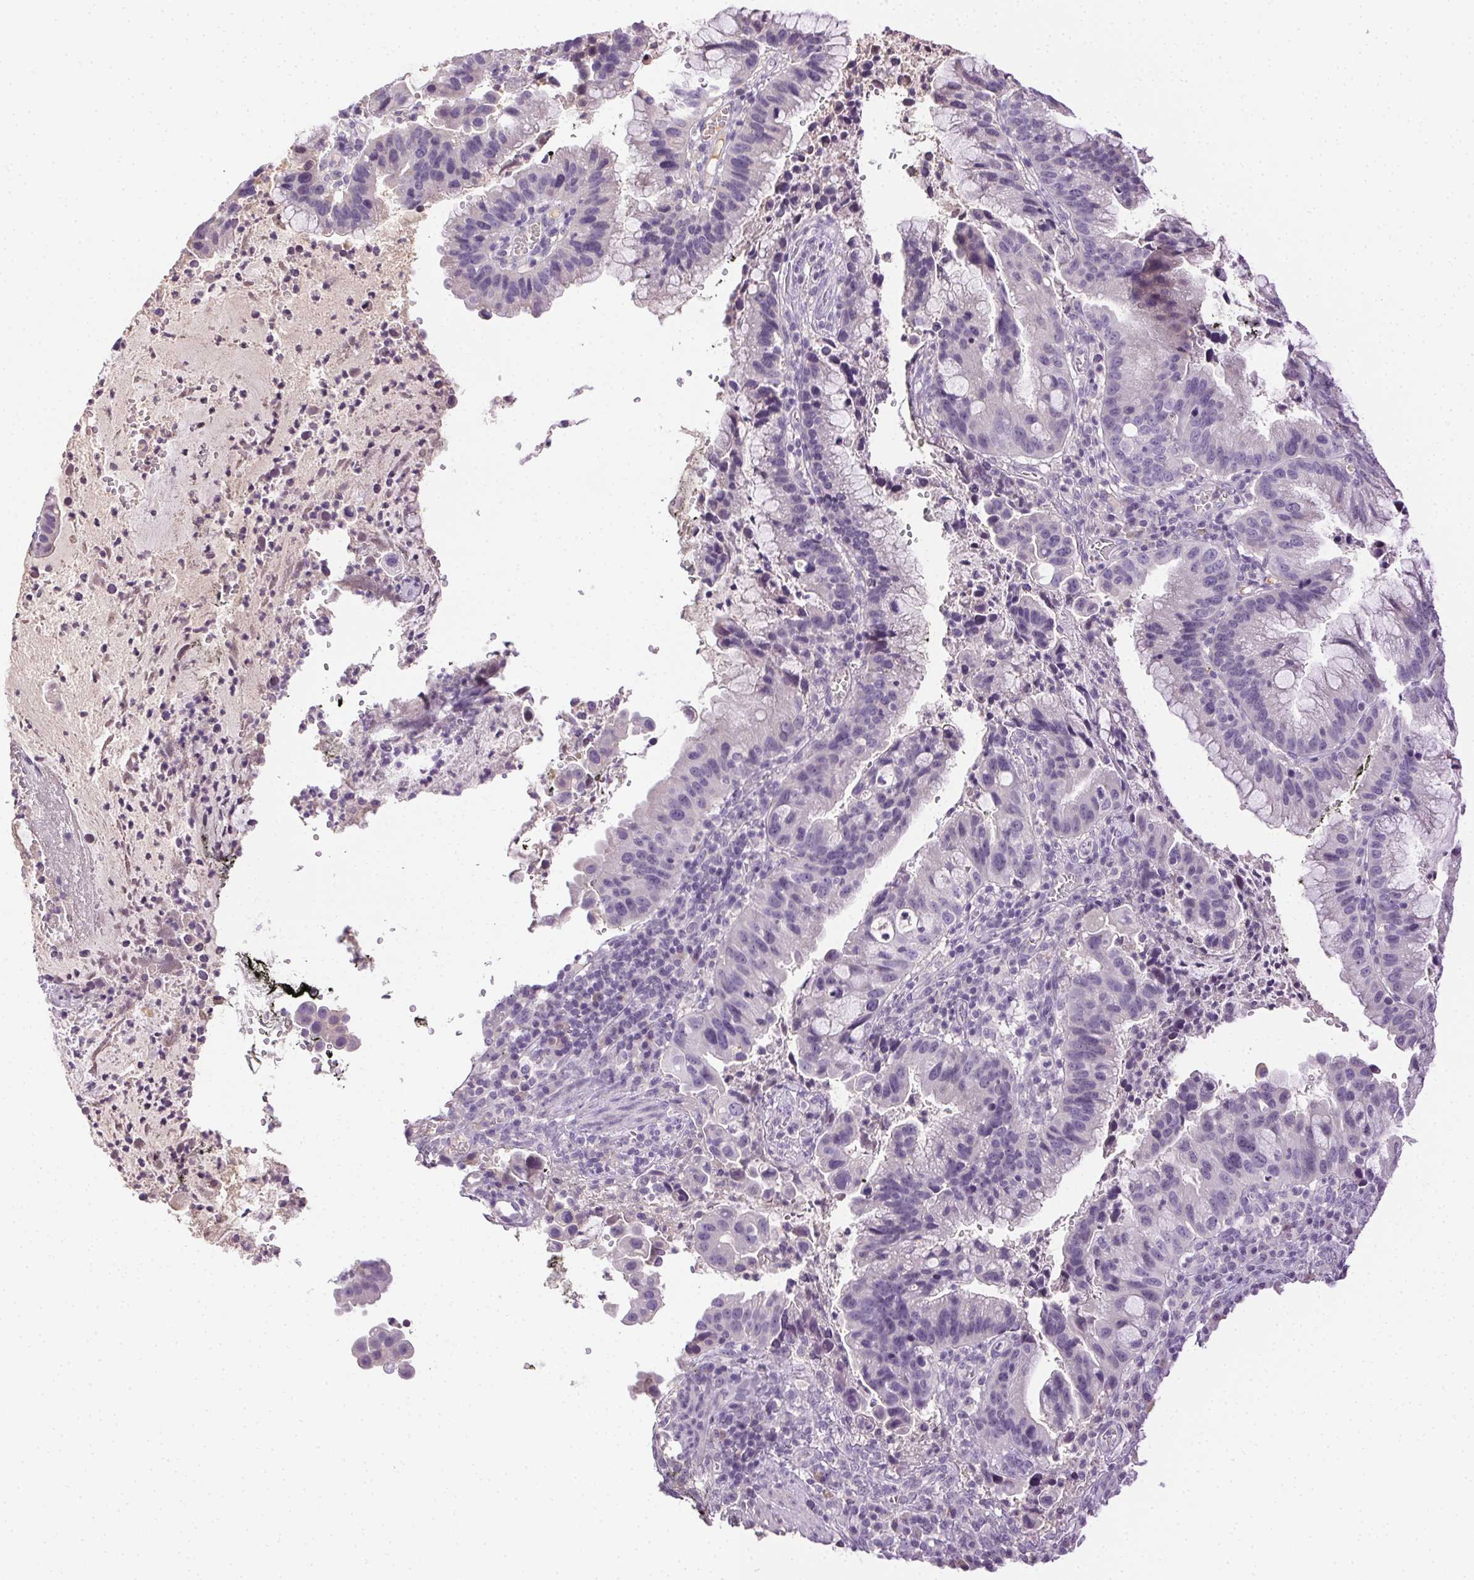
{"staining": {"intensity": "negative", "quantity": "none", "location": "none"}, "tissue": "cervical cancer", "cell_type": "Tumor cells", "image_type": "cancer", "snomed": [{"axis": "morphology", "description": "Adenocarcinoma, NOS"}, {"axis": "topography", "description": "Cervix"}], "caption": "This is a micrograph of IHC staining of adenocarcinoma (cervical), which shows no staining in tumor cells.", "gene": "BPIFB2", "patient": {"sex": "female", "age": 34}}